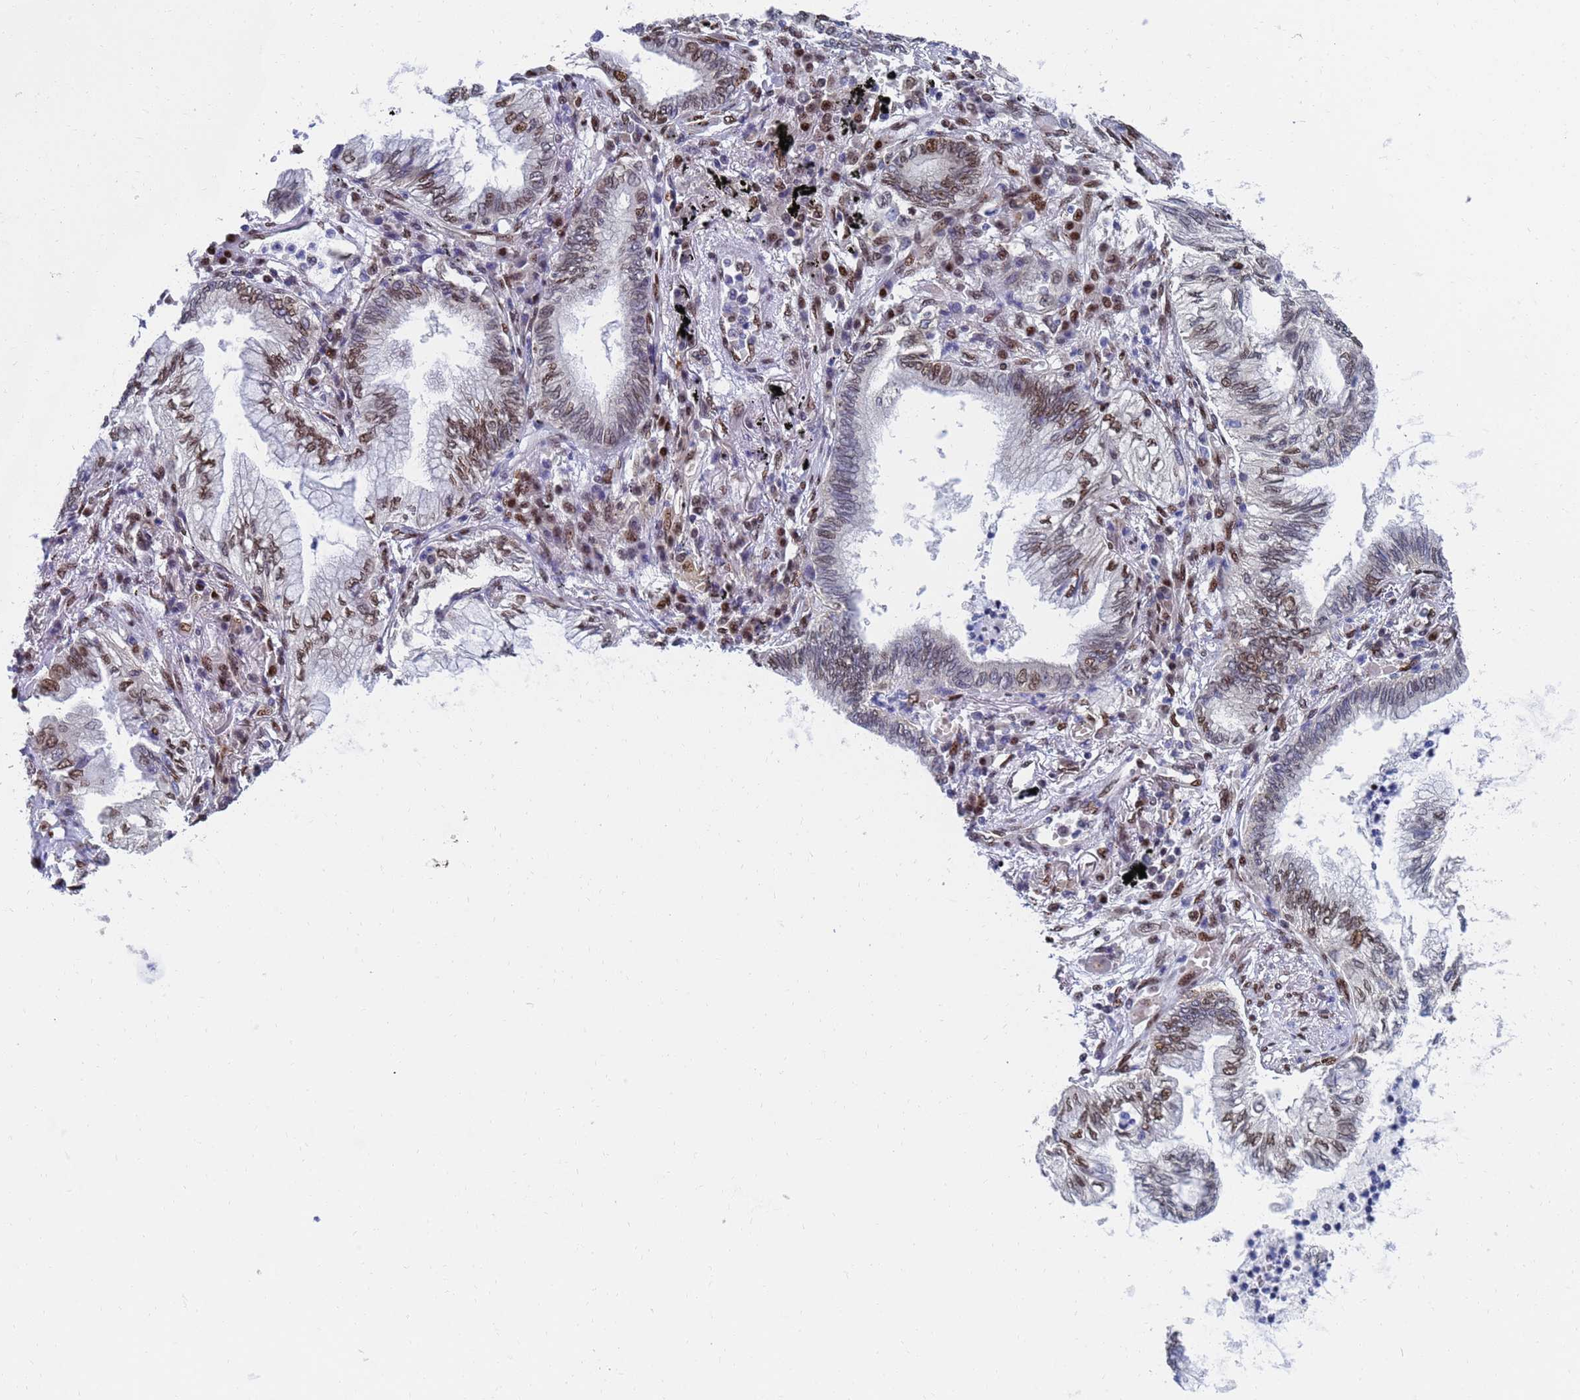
{"staining": {"intensity": "moderate", "quantity": "25%-75%", "location": "nuclear"}, "tissue": "lung cancer", "cell_type": "Tumor cells", "image_type": "cancer", "snomed": [{"axis": "morphology", "description": "Adenocarcinoma, NOS"}, {"axis": "topography", "description": "Lung"}], "caption": "Brown immunohistochemical staining in human lung cancer (adenocarcinoma) exhibits moderate nuclear positivity in about 25%-75% of tumor cells.", "gene": "AP5Z1", "patient": {"sex": "female", "age": 70}}